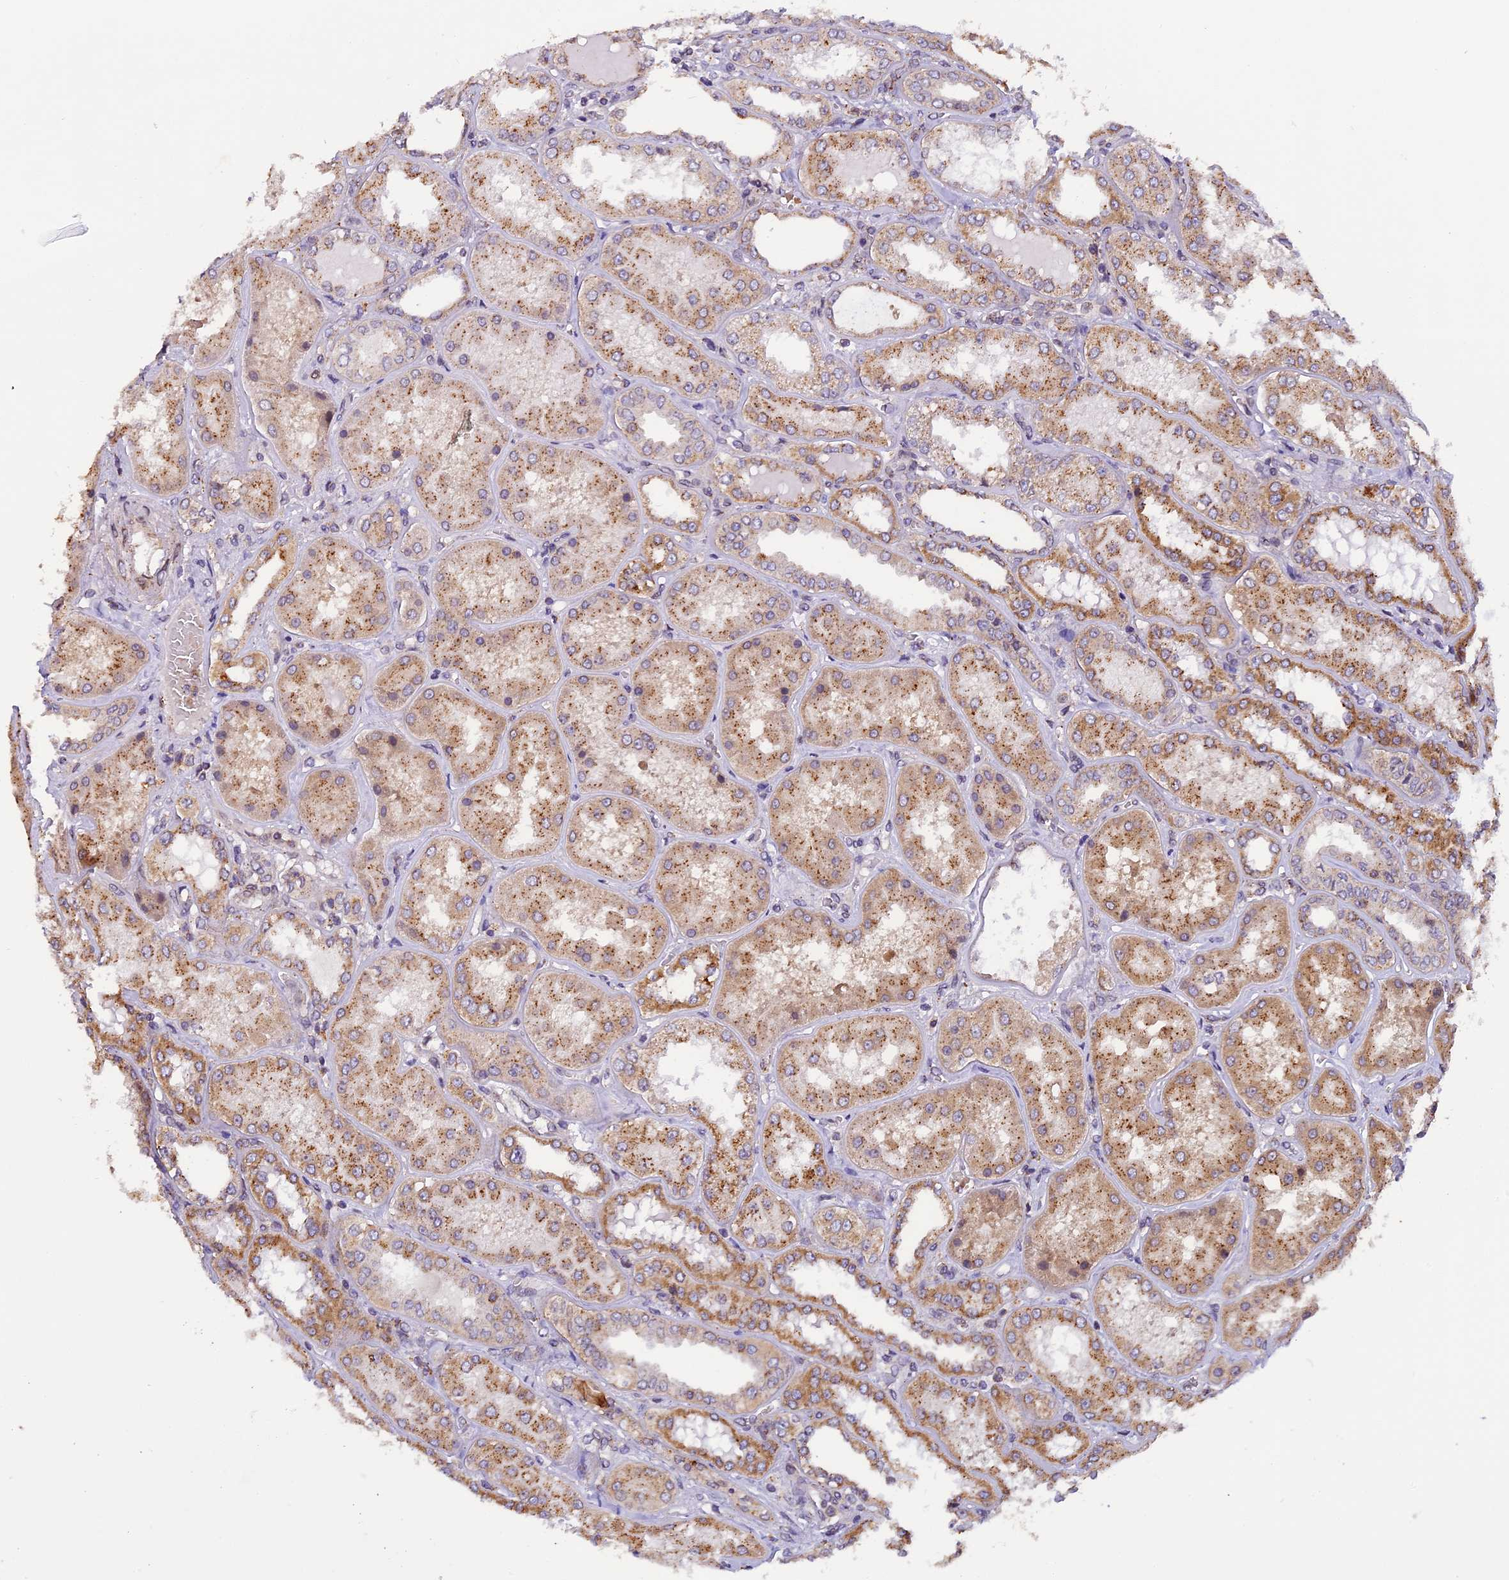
{"staining": {"intensity": "weak", "quantity": "25%-75%", "location": "cytoplasmic/membranous,nuclear"}, "tissue": "kidney", "cell_type": "Cells in glomeruli", "image_type": "normal", "snomed": [{"axis": "morphology", "description": "Normal tissue, NOS"}, {"axis": "topography", "description": "Kidney"}], "caption": "The image exhibits staining of benign kidney, revealing weak cytoplasmic/membranous,nuclear protein staining (brown color) within cells in glomeruli.", "gene": "CHMP2A", "patient": {"sex": "female", "age": 56}}